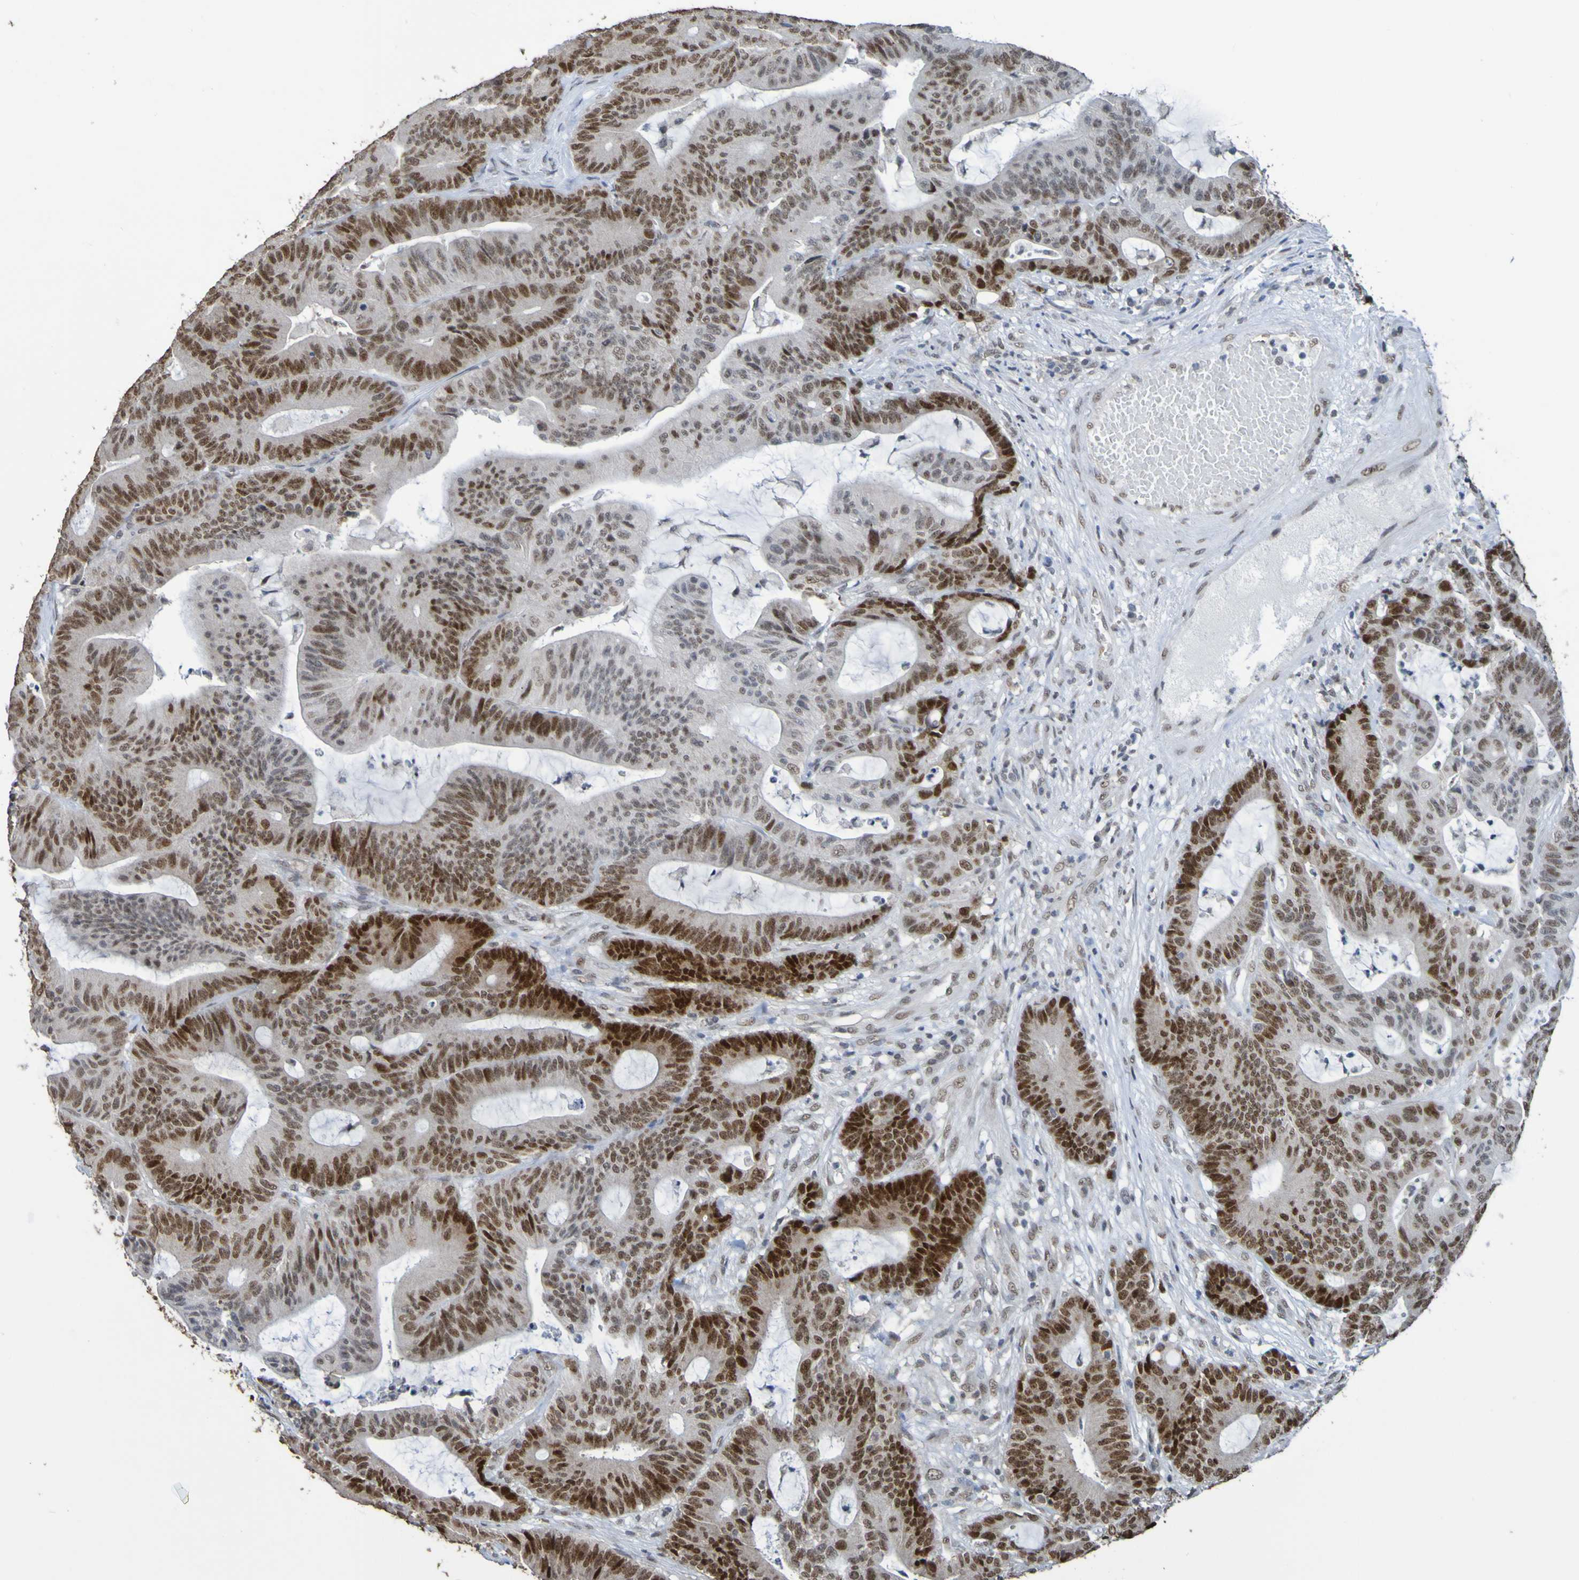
{"staining": {"intensity": "strong", "quantity": "25%-75%", "location": "nuclear"}, "tissue": "colorectal cancer", "cell_type": "Tumor cells", "image_type": "cancer", "snomed": [{"axis": "morphology", "description": "Adenocarcinoma, NOS"}, {"axis": "topography", "description": "Colon"}], "caption": "A high-resolution image shows IHC staining of colorectal cancer, which shows strong nuclear positivity in approximately 25%-75% of tumor cells.", "gene": "ALKBH2", "patient": {"sex": "female", "age": 84}}